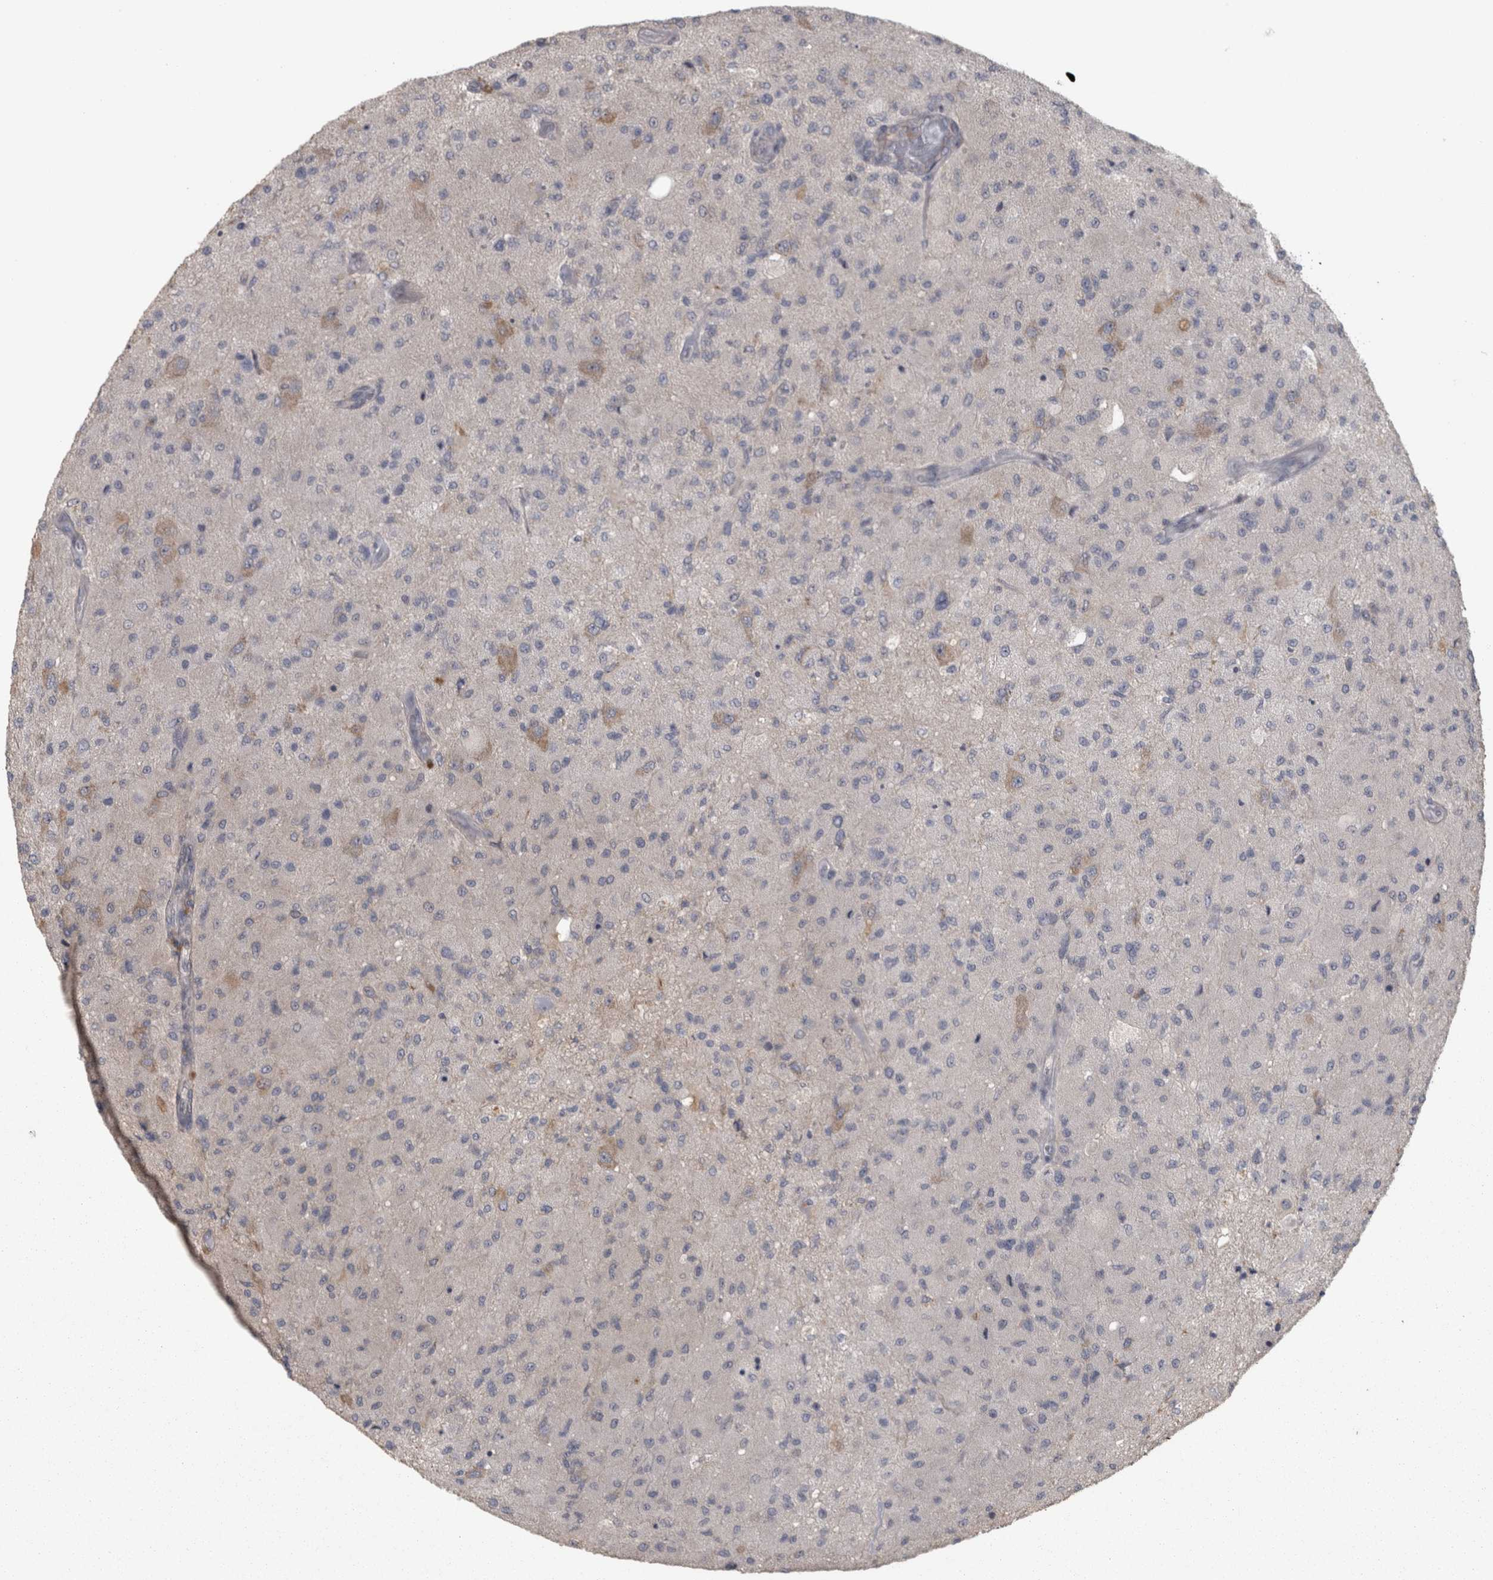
{"staining": {"intensity": "negative", "quantity": "none", "location": "none"}, "tissue": "glioma", "cell_type": "Tumor cells", "image_type": "cancer", "snomed": [{"axis": "morphology", "description": "Normal tissue, NOS"}, {"axis": "morphology", "description": "Glioma, malignant, High grade"}, {"axis": "topography", "description": "Cerebral cortex"}], "caption": "High magnification brightfield microscopy of glioma stained with DAB (brown) and counterstained with hematoxylin (blue): tumor cells show no significant positivity. The staining is performed using DAB (3,3'-diaminobenzidine) brown chromogen with nuclei counter-stained in using hematoxylin.", "gene": "RAB29", "patient": {"sex": "male", "age": 77}}